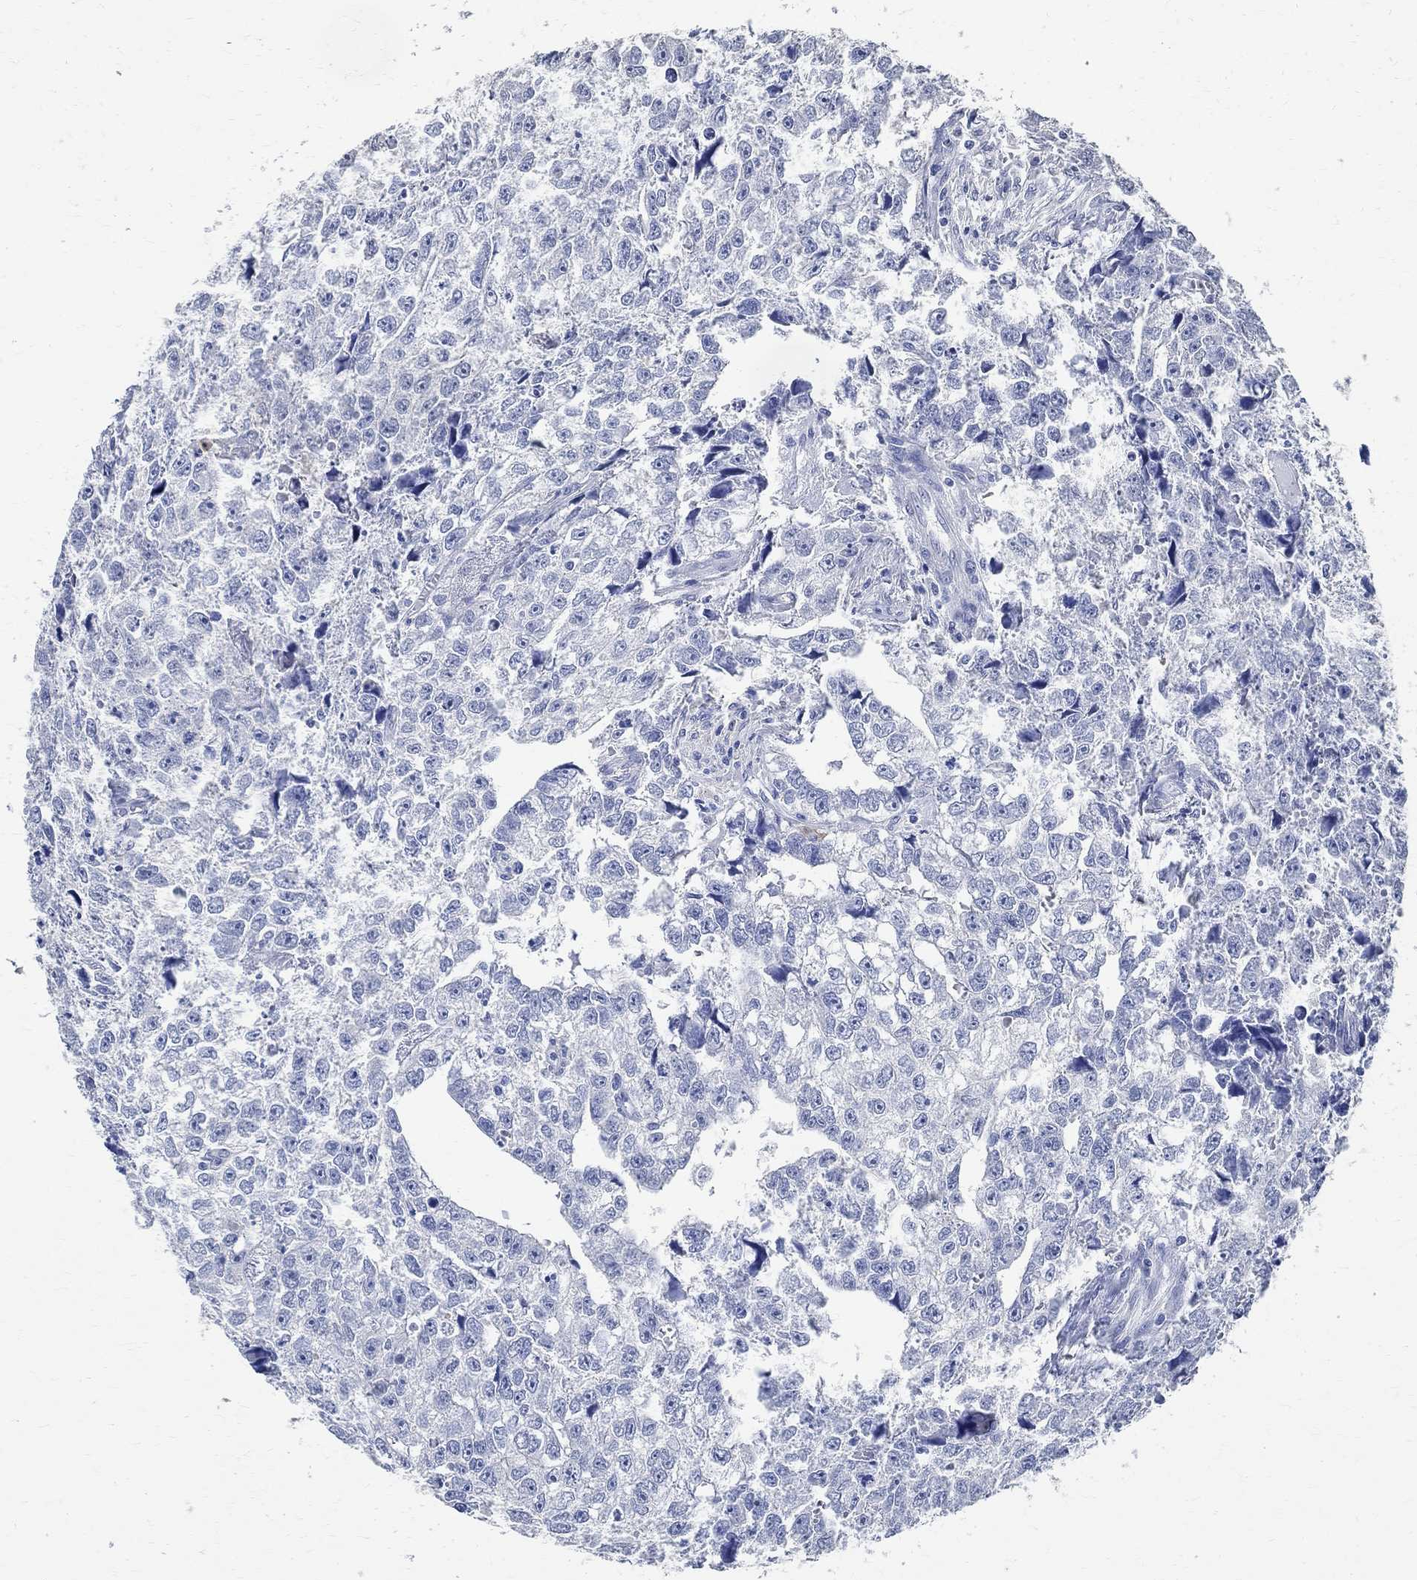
{"staining": {"intensity": "negative", "quantity": "none", "location": "none"}, "tissue": "testis cancer", "cell_type": "Tumor cells", "image_type": "cancer", "snomed": [{"axis": "morphology", "description": "Carcinoma, Embryonal, NOS"}, {"axis": "morphology", "description": "Teratoma, malignant, NOS"}, {"axis": "topography", "description": "Testis"}], "caption": "IHC image of neoplastic tissue: malignant teratoma (testis) stained with DAB displays no significant protein staining in tumor cells.", "gene": "TMEM221", "patient": {"sex": "male", "age": 44}}